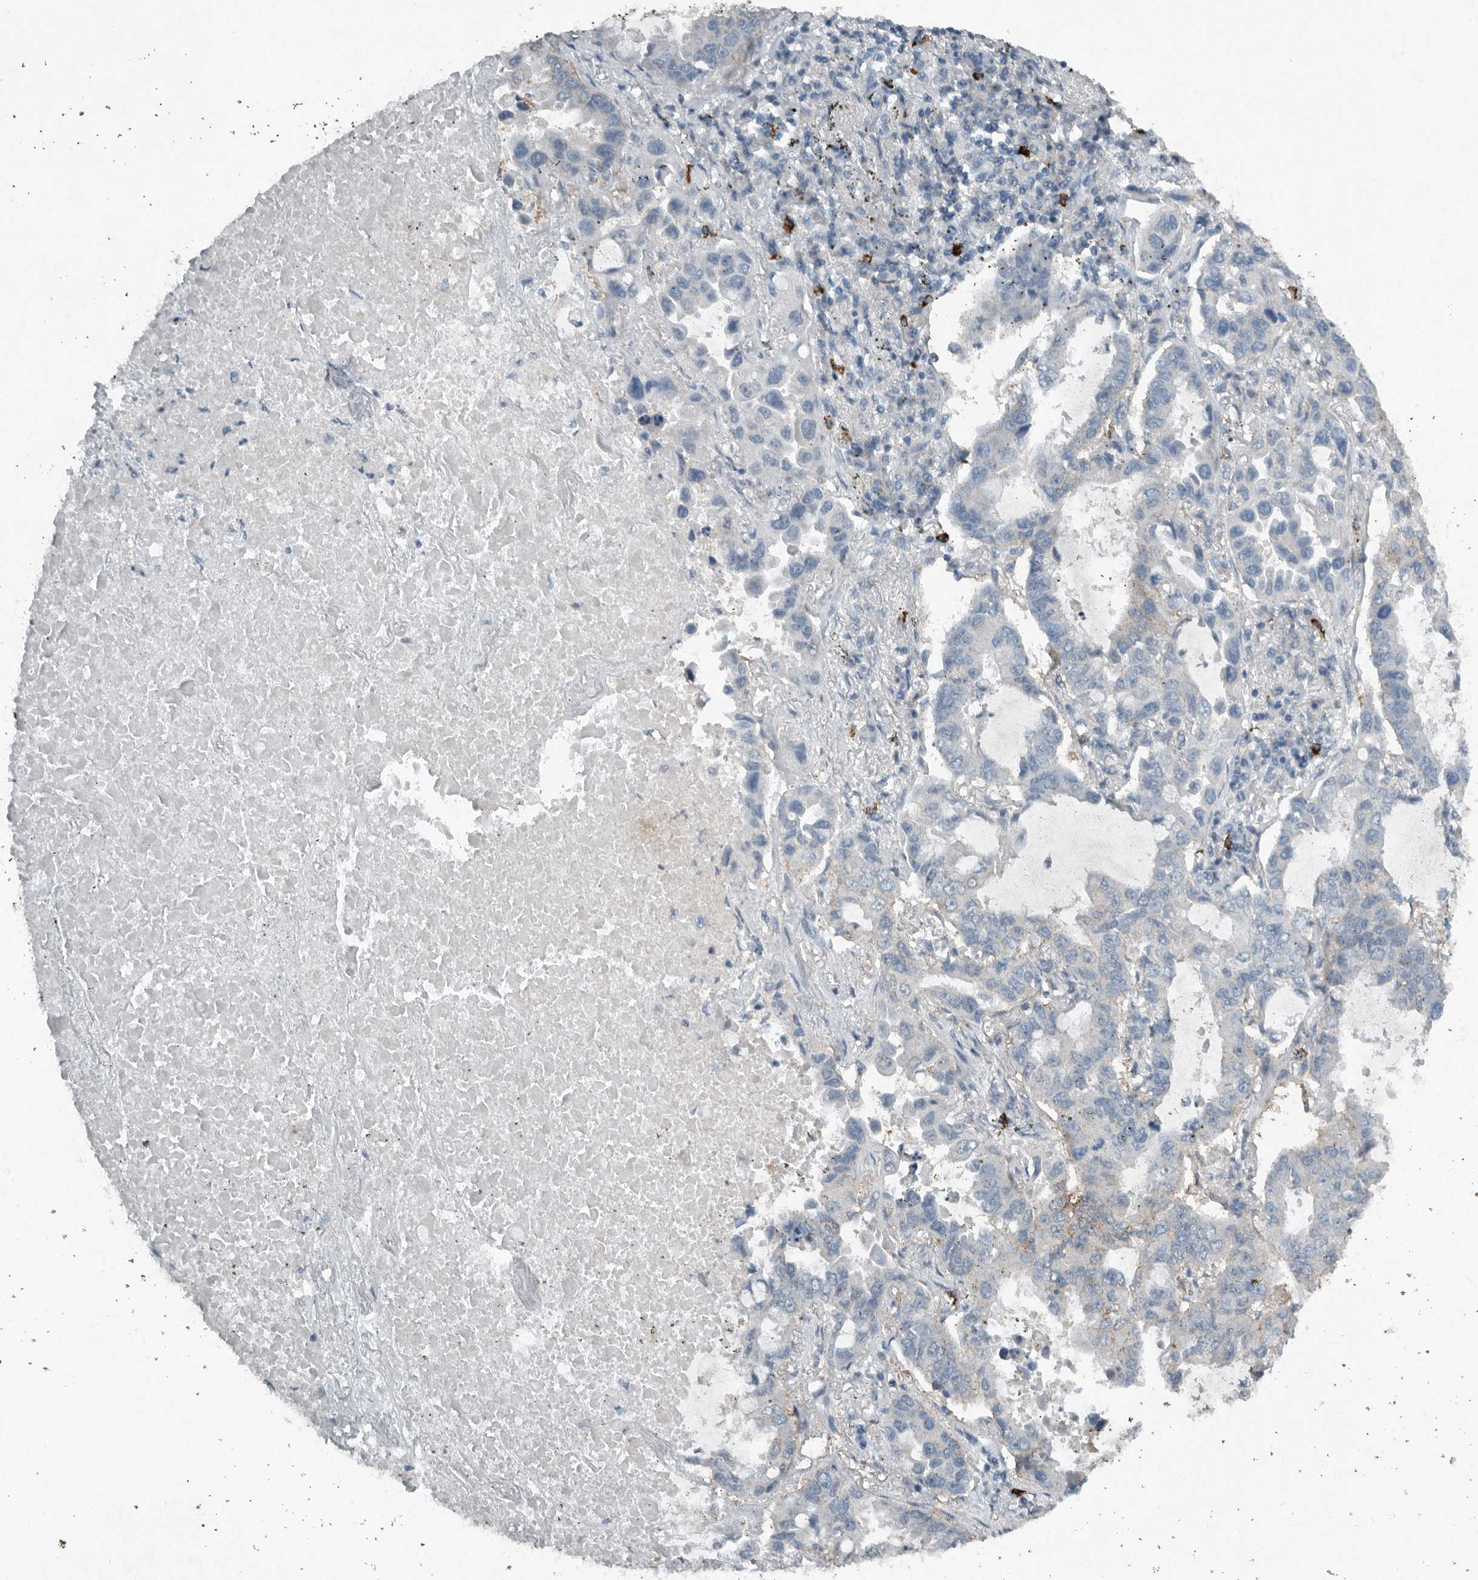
{"staining": {"intensity": "negative", "quantity": "none", "location": "none"}, "tissue": "lung cancer", "cell_type": "Tumor cells", "image_type": "cancer", "snomed": [{"axis": "morphology", "description": "Adenocarcinoma, NOS"}, {"axis": "topography", "description": "Lung"}], "caption": "Photomicrograph shows no protein expression in tumor cells of lung adenocarcinoma tissue.", "gene": "IL20", "patient": {"sex": "male", "age": 64}}